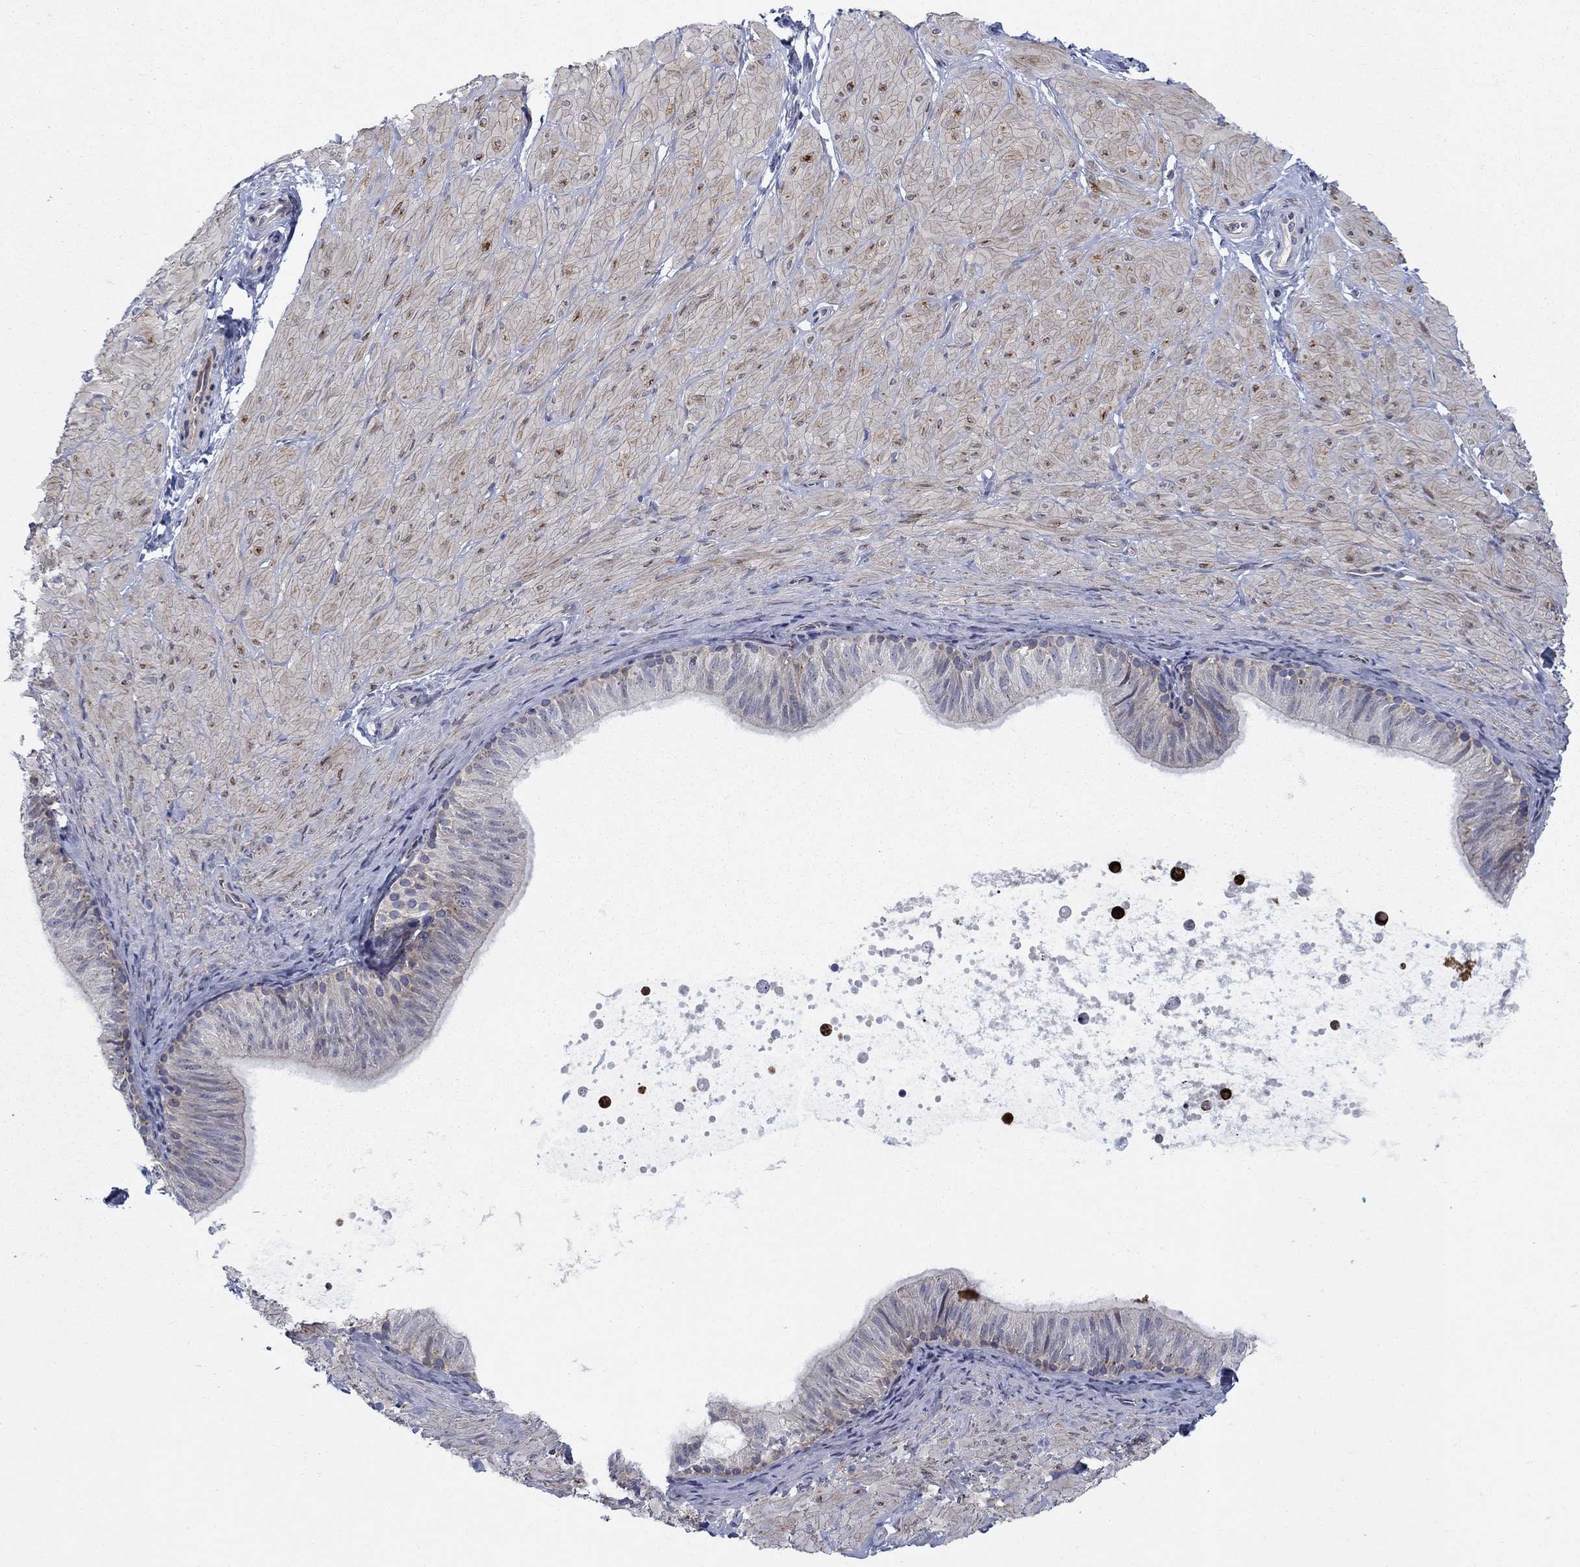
{"staining": {"intensity": "negative", "quantity": "none", "location": "none"}, "tissue": "soft tissue", "cell_type": "Fibroblasts", "image_type": "normal", "snomed": [{"axis": "morphology", "description": "Normal tissue, NOS"}, {"axis": "topography", "description": "Smooth muscle"}, {"axis": "topography", "description": "Peripheral nerve tissue"}], "caption": "This is an immunohistochemistry (IHC) histopathology image of benign human soft tissue. There is no positivity in fibroblasts.", "gene": "FXR1", "patient": {"sex": "male", "age": 22}}